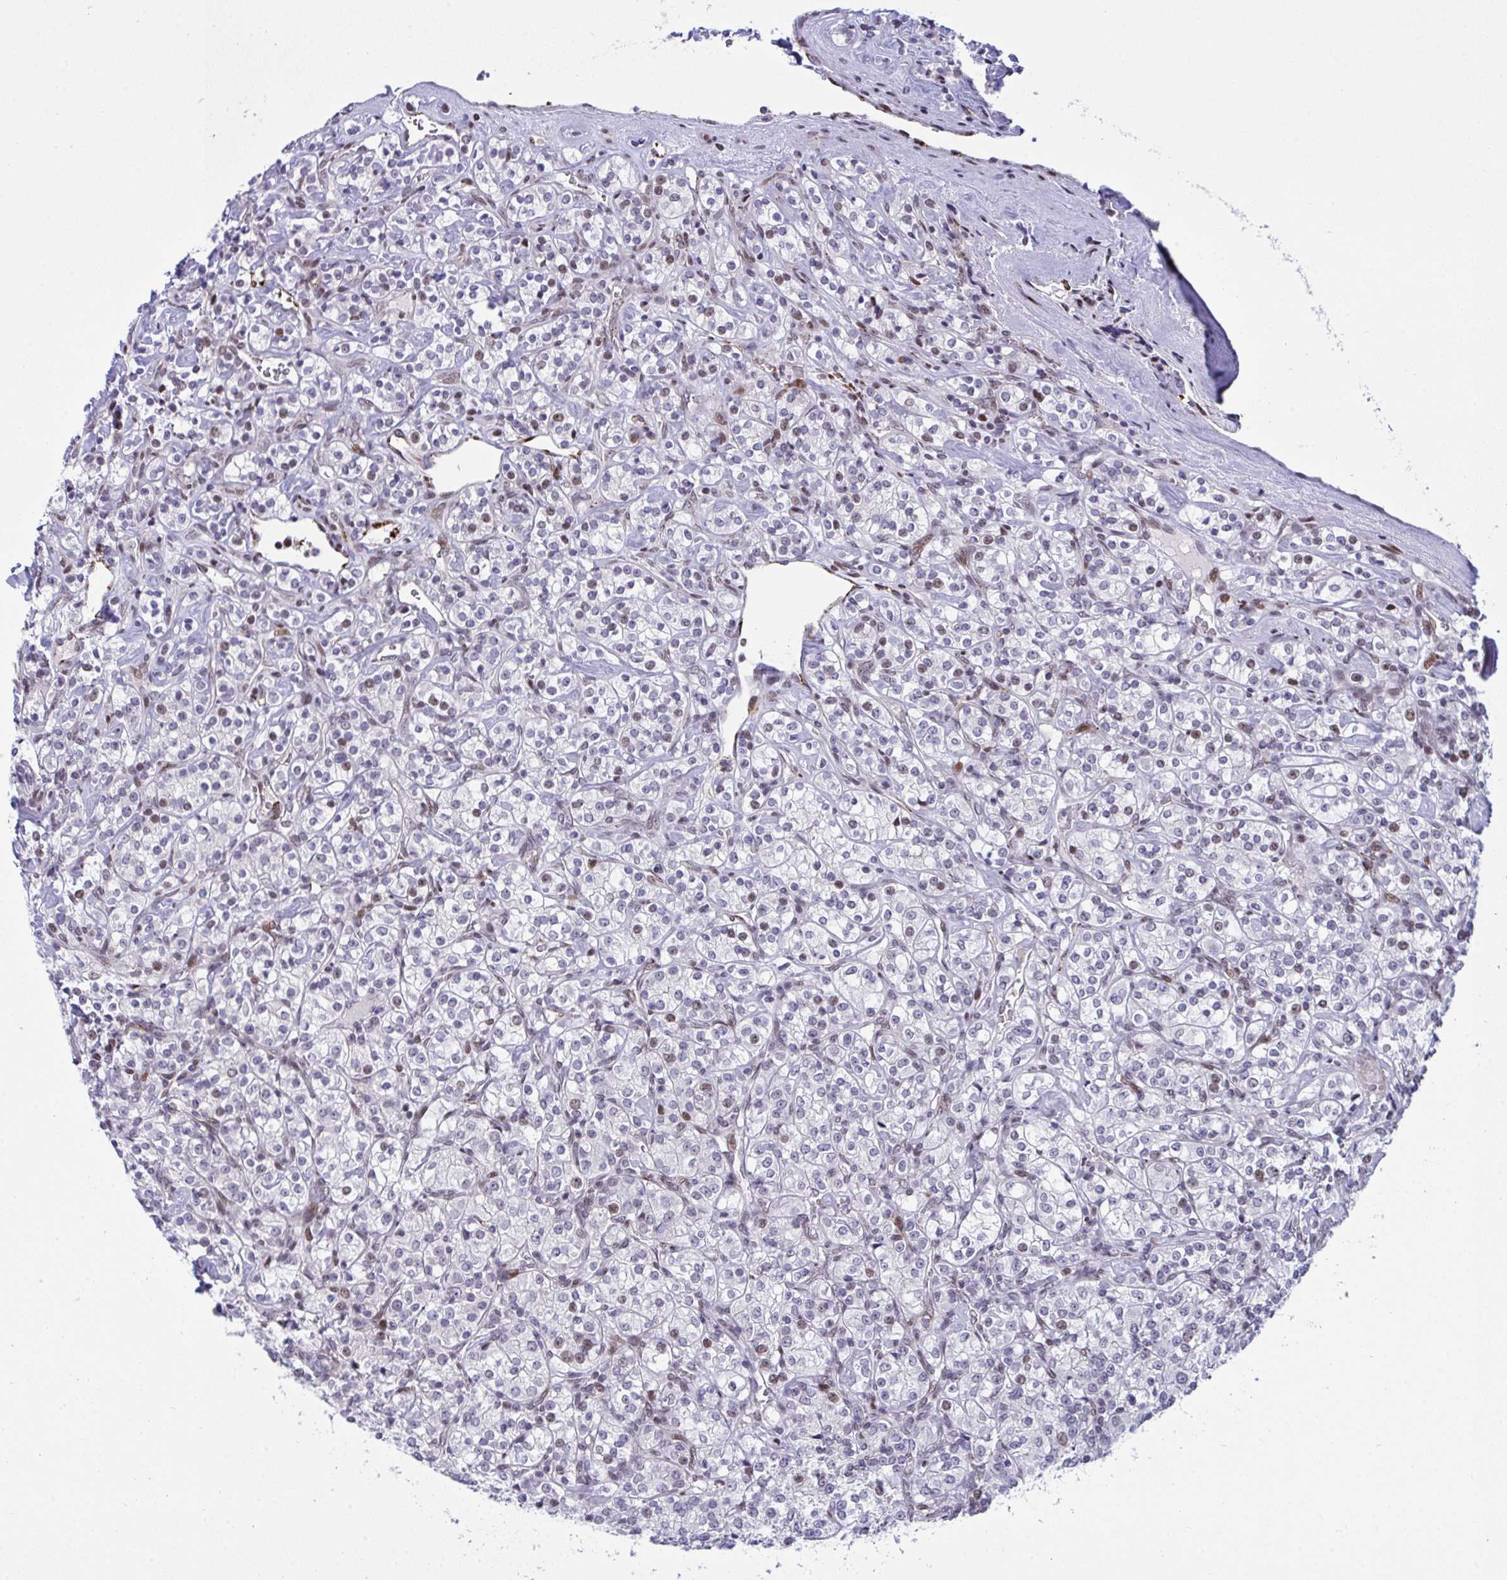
{"staining": {"intensity": "negative", "quantity": "none", "location": "none"}, "tissue": "renal cancer", "cell_type": "Tumor cells", "image_type": "cancer", "snomed": [{"axis": "morphology", "description": "Adenocarcinoma, NOS"}, {"axis": "topography", "description": "Kidney"}], "caption": "The immunohistochemistry micrograph has no significant expression in tumor cells of renal adenocarcinoma tissue.", "gene": "ZFHX3", "patient": {"sex": "male", "age": 77}}